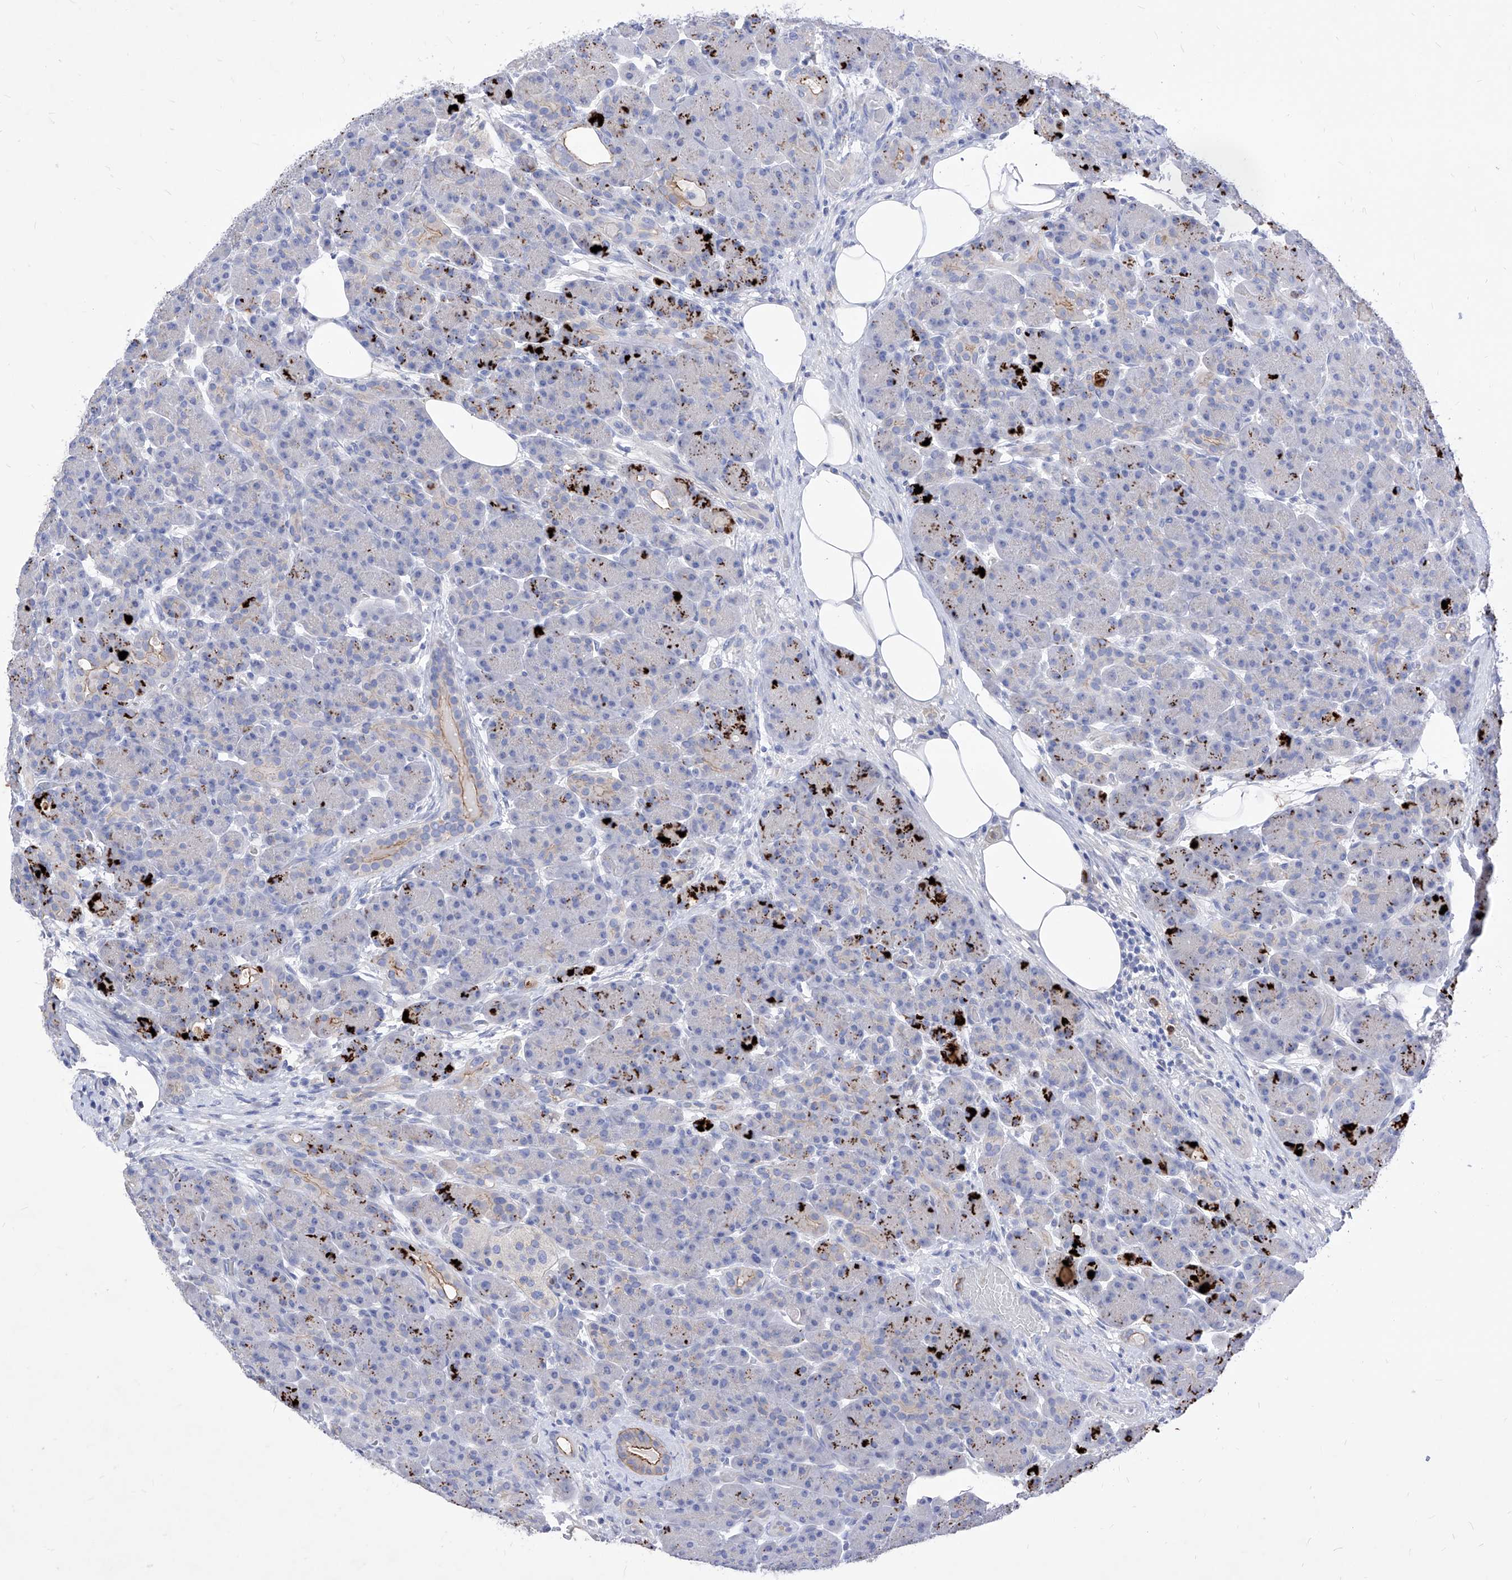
{"staining": {"intensity": "negative", "quantity": "none", "location": "none"}, "tissue": "pancreas", "cell_type": "Exocrine glandular cells", "image_type": "normal", "snomed": [{"axis": "morphology", "description": "Normal tissue, NOS"}, {"axis": "topography", "description": "Pancreas"}], "caption": "High power microscopy image of an immunohistochemistry (IHC) histopathology image of unremarkable pancreas, revealing no significant positivity in exocrine glandular cells.", "gene": "VAX1", "patient": {"sex": "male", "age": 63}}